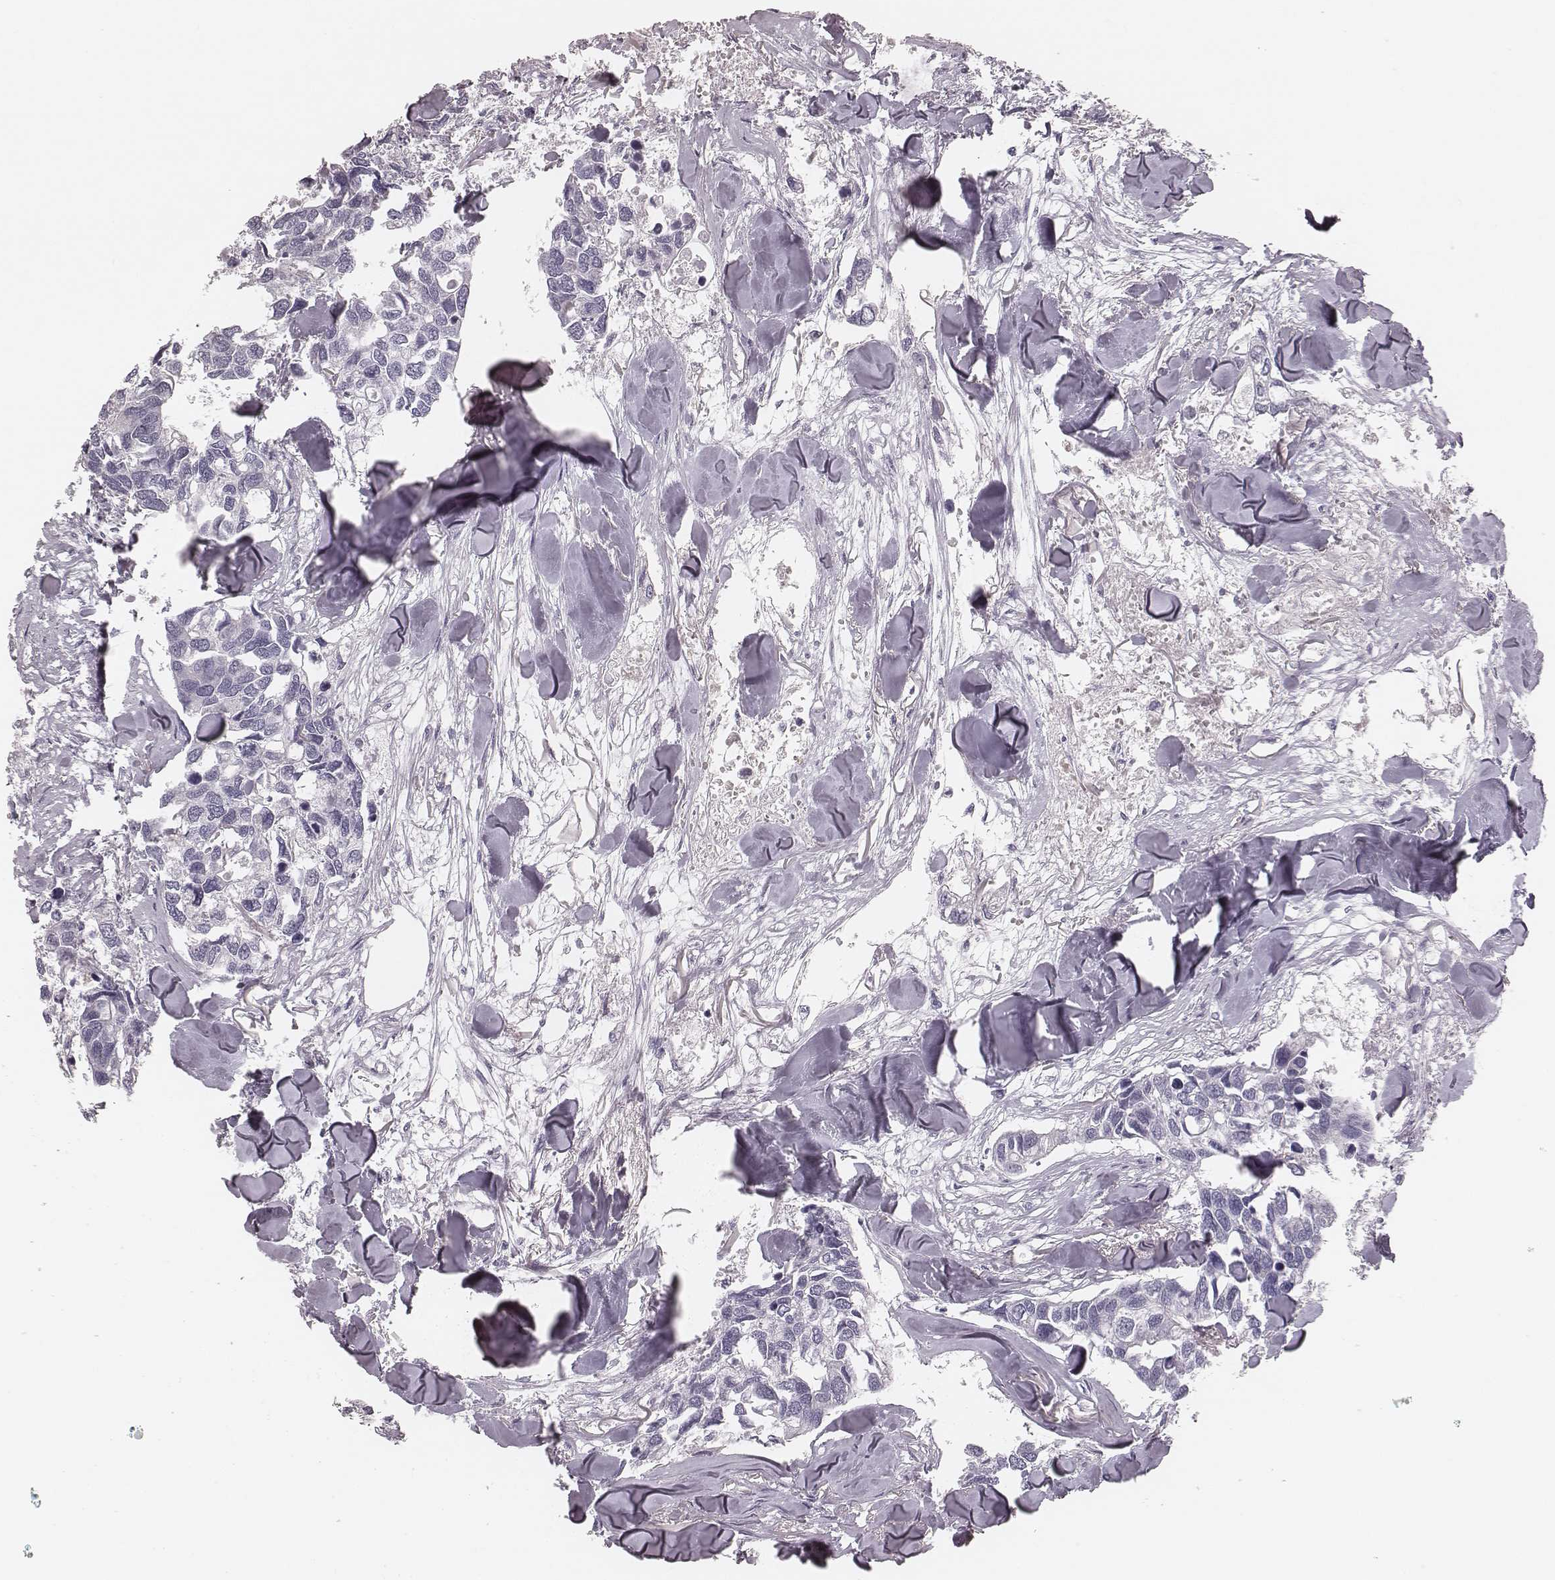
{"staining": {"intensity": "negative", "quantity": "none", "location": "none"}, "tissue": "breast cancer", "cell_type": "Tumor cells", "image_type": "cancer", "snomed": [{"axis": "morphology", "description": "Duct carcinoma"}, {"axis": "topography", "description": "Breast"}], "caption": "This is a histopathology image of immunohistochemistry staining of breast cancer, which shows no positivity in tumor cells. (Brightfield microscopy of DAB immunohistochemistry (IHC) at high magnification).", "gene": "SPA17", "patient": {"sex": "female", "age": 83}}